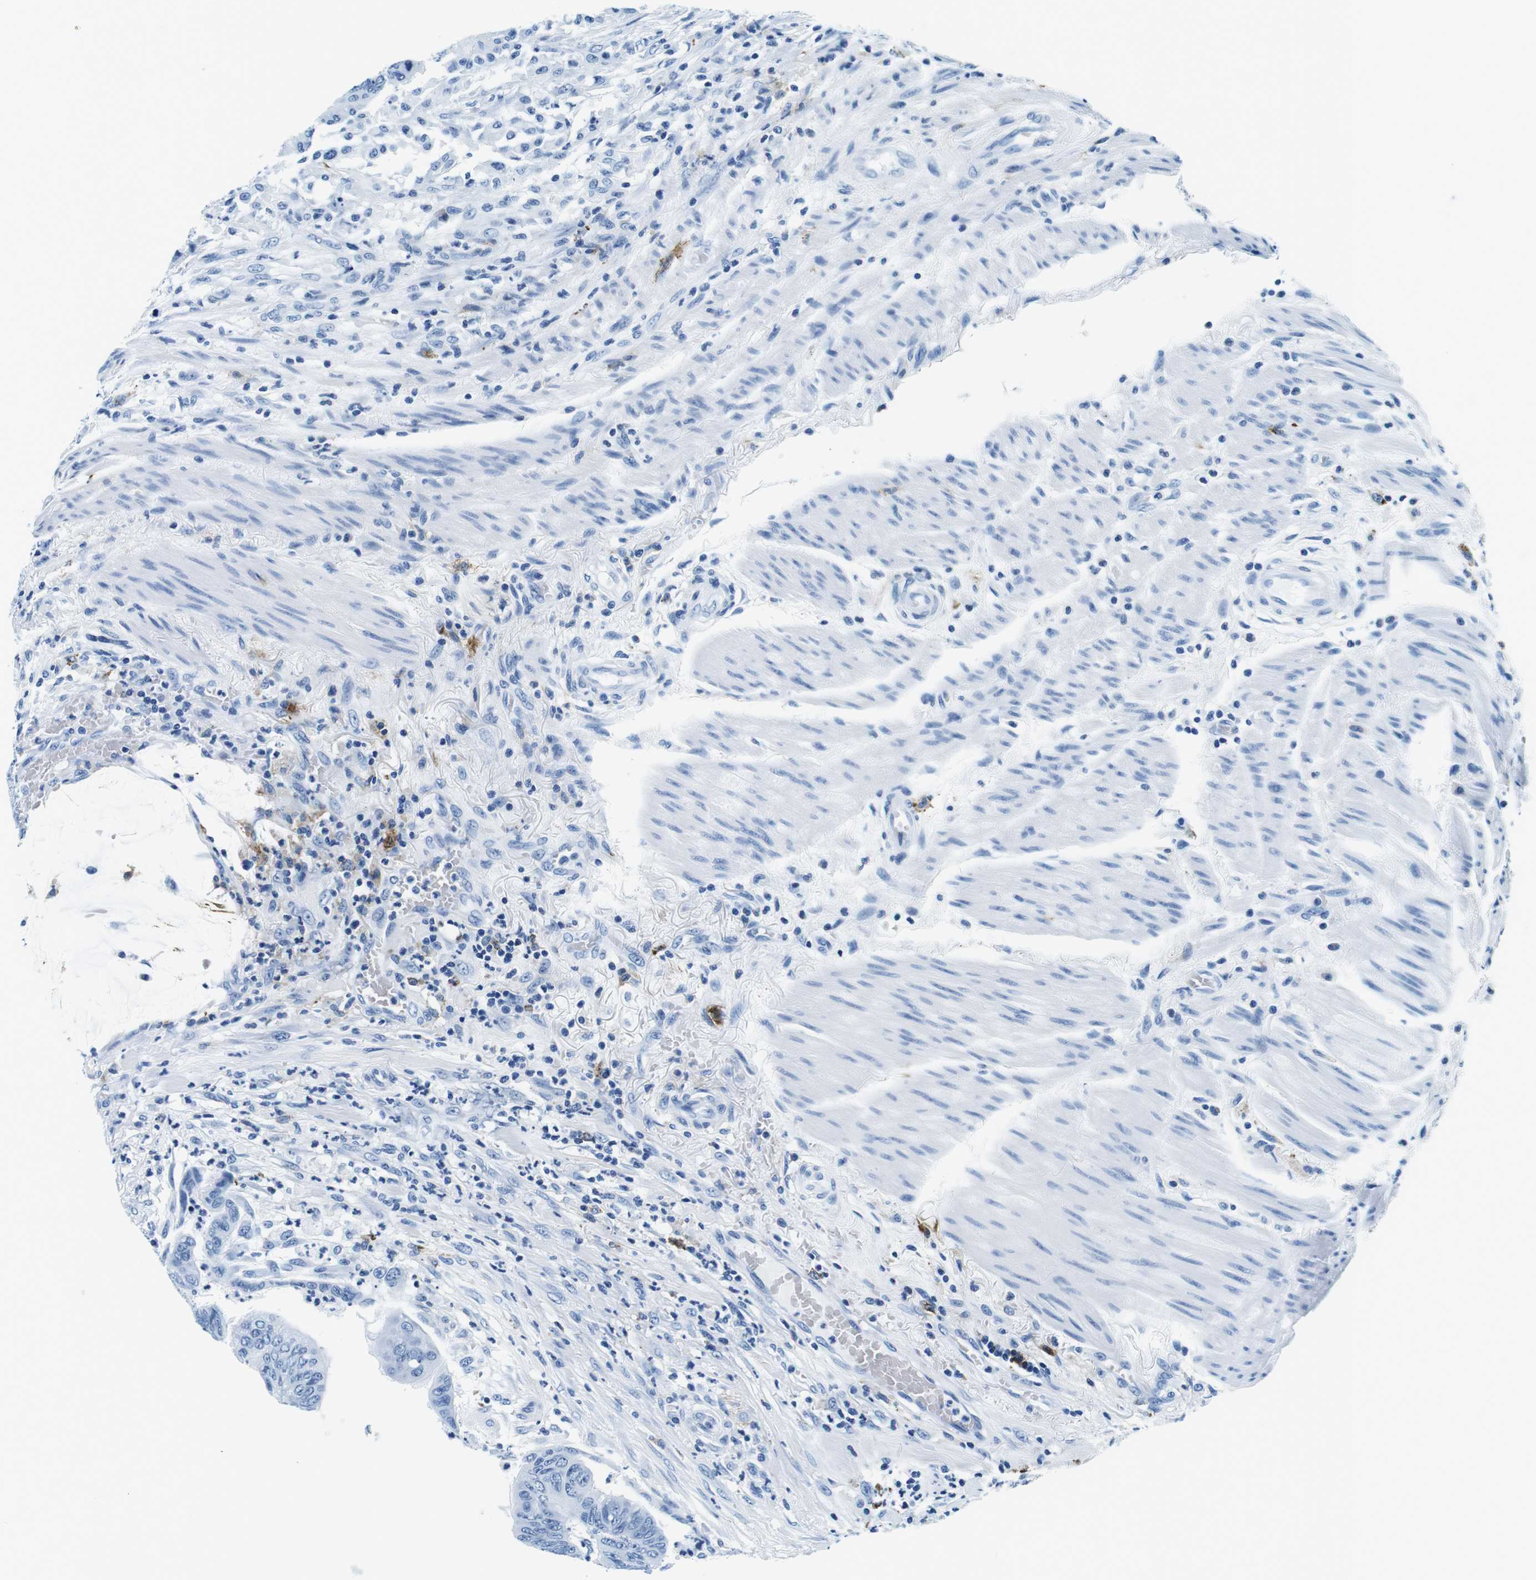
{"staining": {"intensity": "negative", "quantity": "none", "location": "none"}, "tissue": "colorectal cancer", "cell_type": "Tumor cells", "image_type": "cancer", "snomed": [{"axis": "morphology", "description": "Normal tissue, NOS"}, {"axis": "morphology", "description": "Adenocarcinoma, NOS"}, {"axis": "topography", "description": "Rectum"}, {"axis": "topography", "description": "Peripheral nerve tissue"}], "caption": "IHC of human colorectal cancer reveals no positivity in tumor cells.", "gene": "HLA-DRB1", "patient": {"sex": "male", "age": 92}}